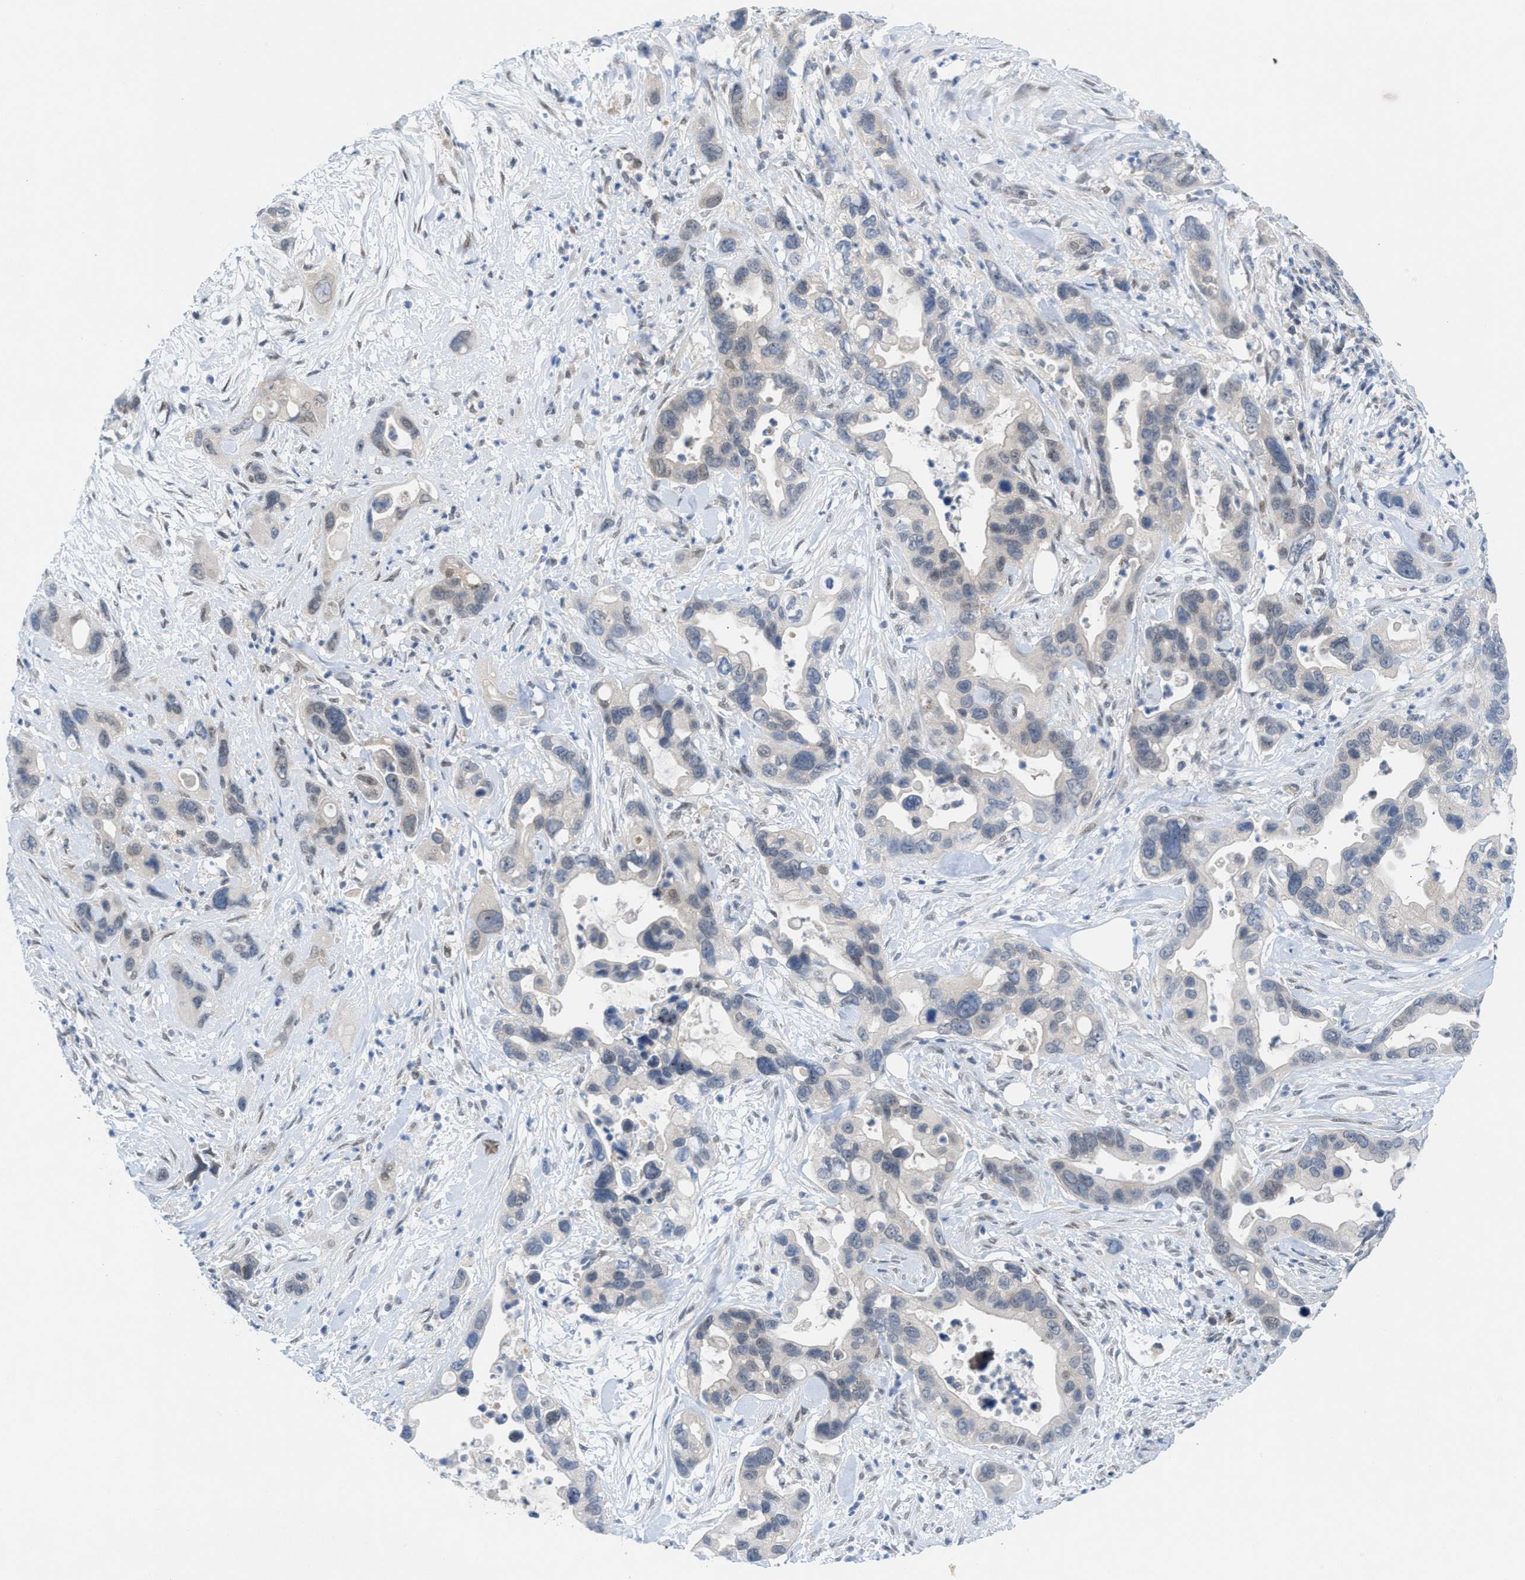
{"staining": {"intensity": "weak", "quantity": "<25%", "location": "nuclear"}, "tissue": "pancreatic cancer", "cell_type": "Tumor cells", "image_type": "cancer", "snomed": [{"axis": "morphology", "description": "Adenocarcinoma, NOS"}, {"axis": "topography", "description": "Pancreas"}], "caption": "The immunohistochemistry (IHC) histopathology image has no significant positivity in tumor cells of adenocarcinoma (pancreatic) tissue.", "gene": "WIPI2", "patient": {"sex": "female", "age": 70}}